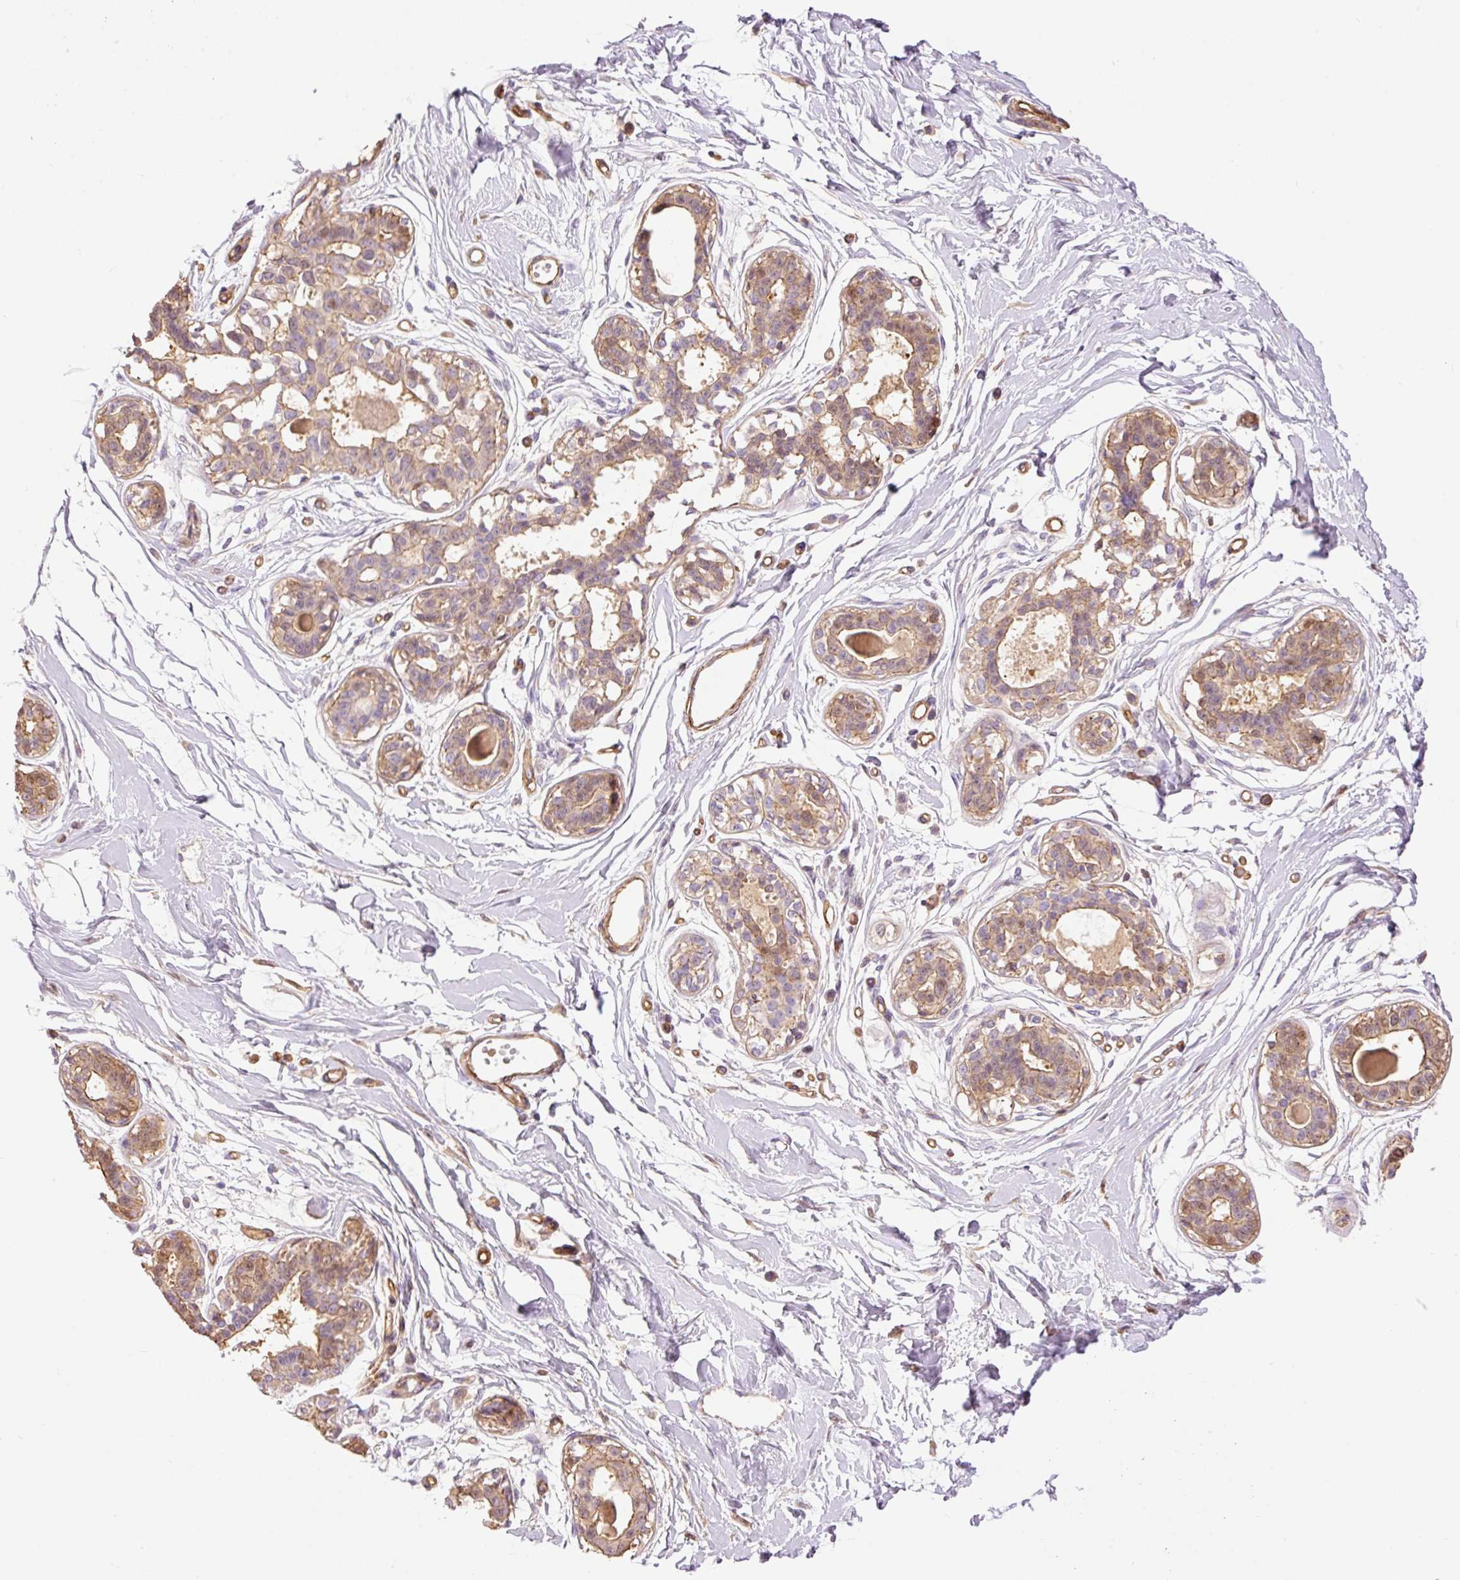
{"staining": {"intensity": "negative", "quantity": "none", "location": "none"}, "tissue": "breast", "cell_type": "Adipocytes", "image_type": "normal", "snomed": [{"axis": "morphology", "description": "Normal tissue, NOS"}, {"axis": "topography", "description": "Breast"}], "caption": "DAB immunohistochemical staining of benign breast demonstrates no significant staining in adipocytes. (Immunohistochemistry, brightfield microscopy, high magnification).", "gene": "PPP1R1B", "patient": {"sex": "female", "age": 45}}